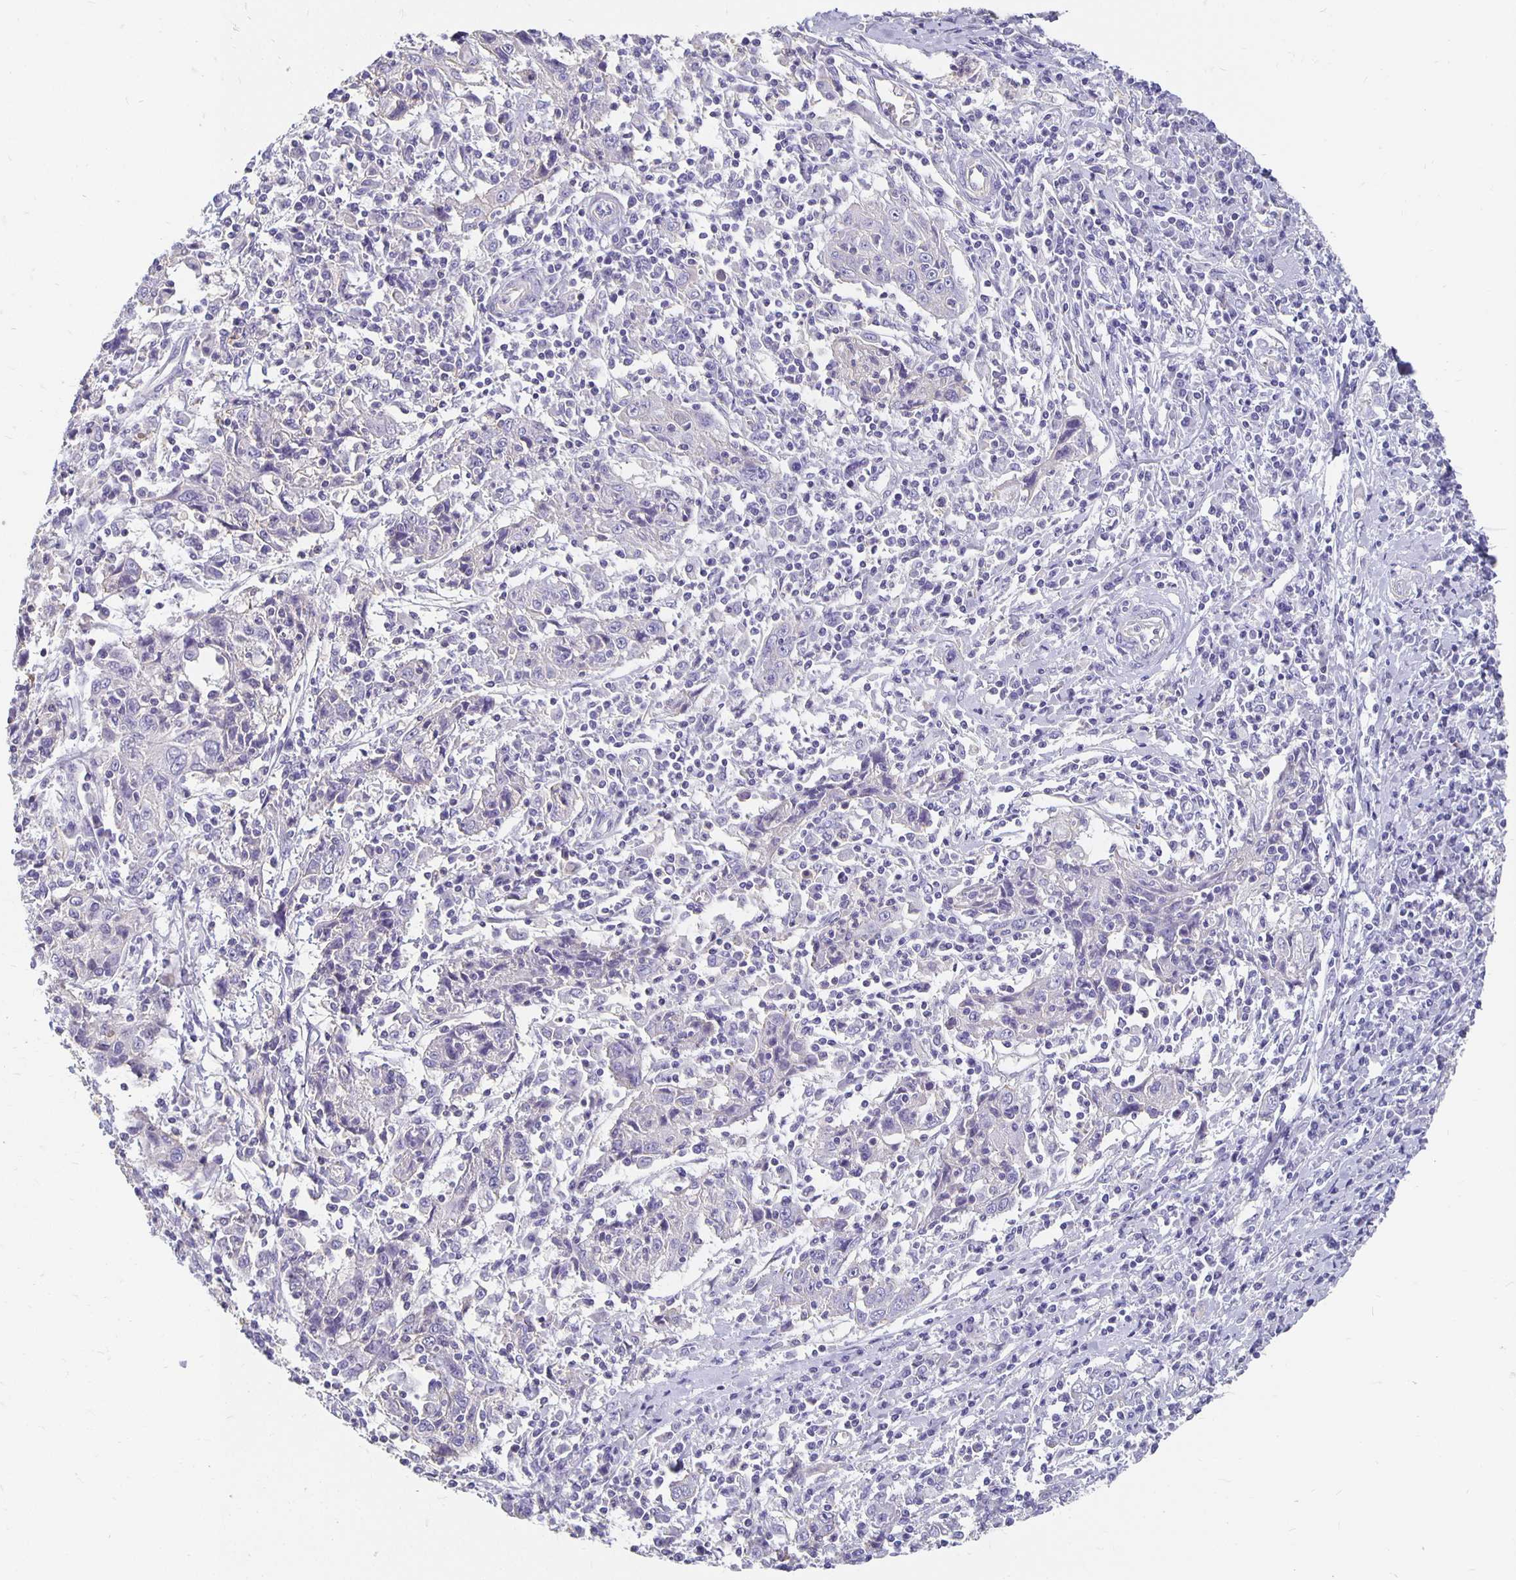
{"staining": {"intensity": "negative", "quantity": "none", "location": "none"}, "tissue": "cervical cancer", "cell_type": "Tumor cells", "image_type": "cancer", "snomed": [{"axis": "morphology", "description": "Squamous cell carcinoma, NOS"}, {"axis": "topography", "description": "Cervix"}], "caption": "The image reveals no significant expression in tumor cells of squamous cell carcinoma (cervical).", "gene": "APOB", "patient": {"sex": "female", "age": 46}}